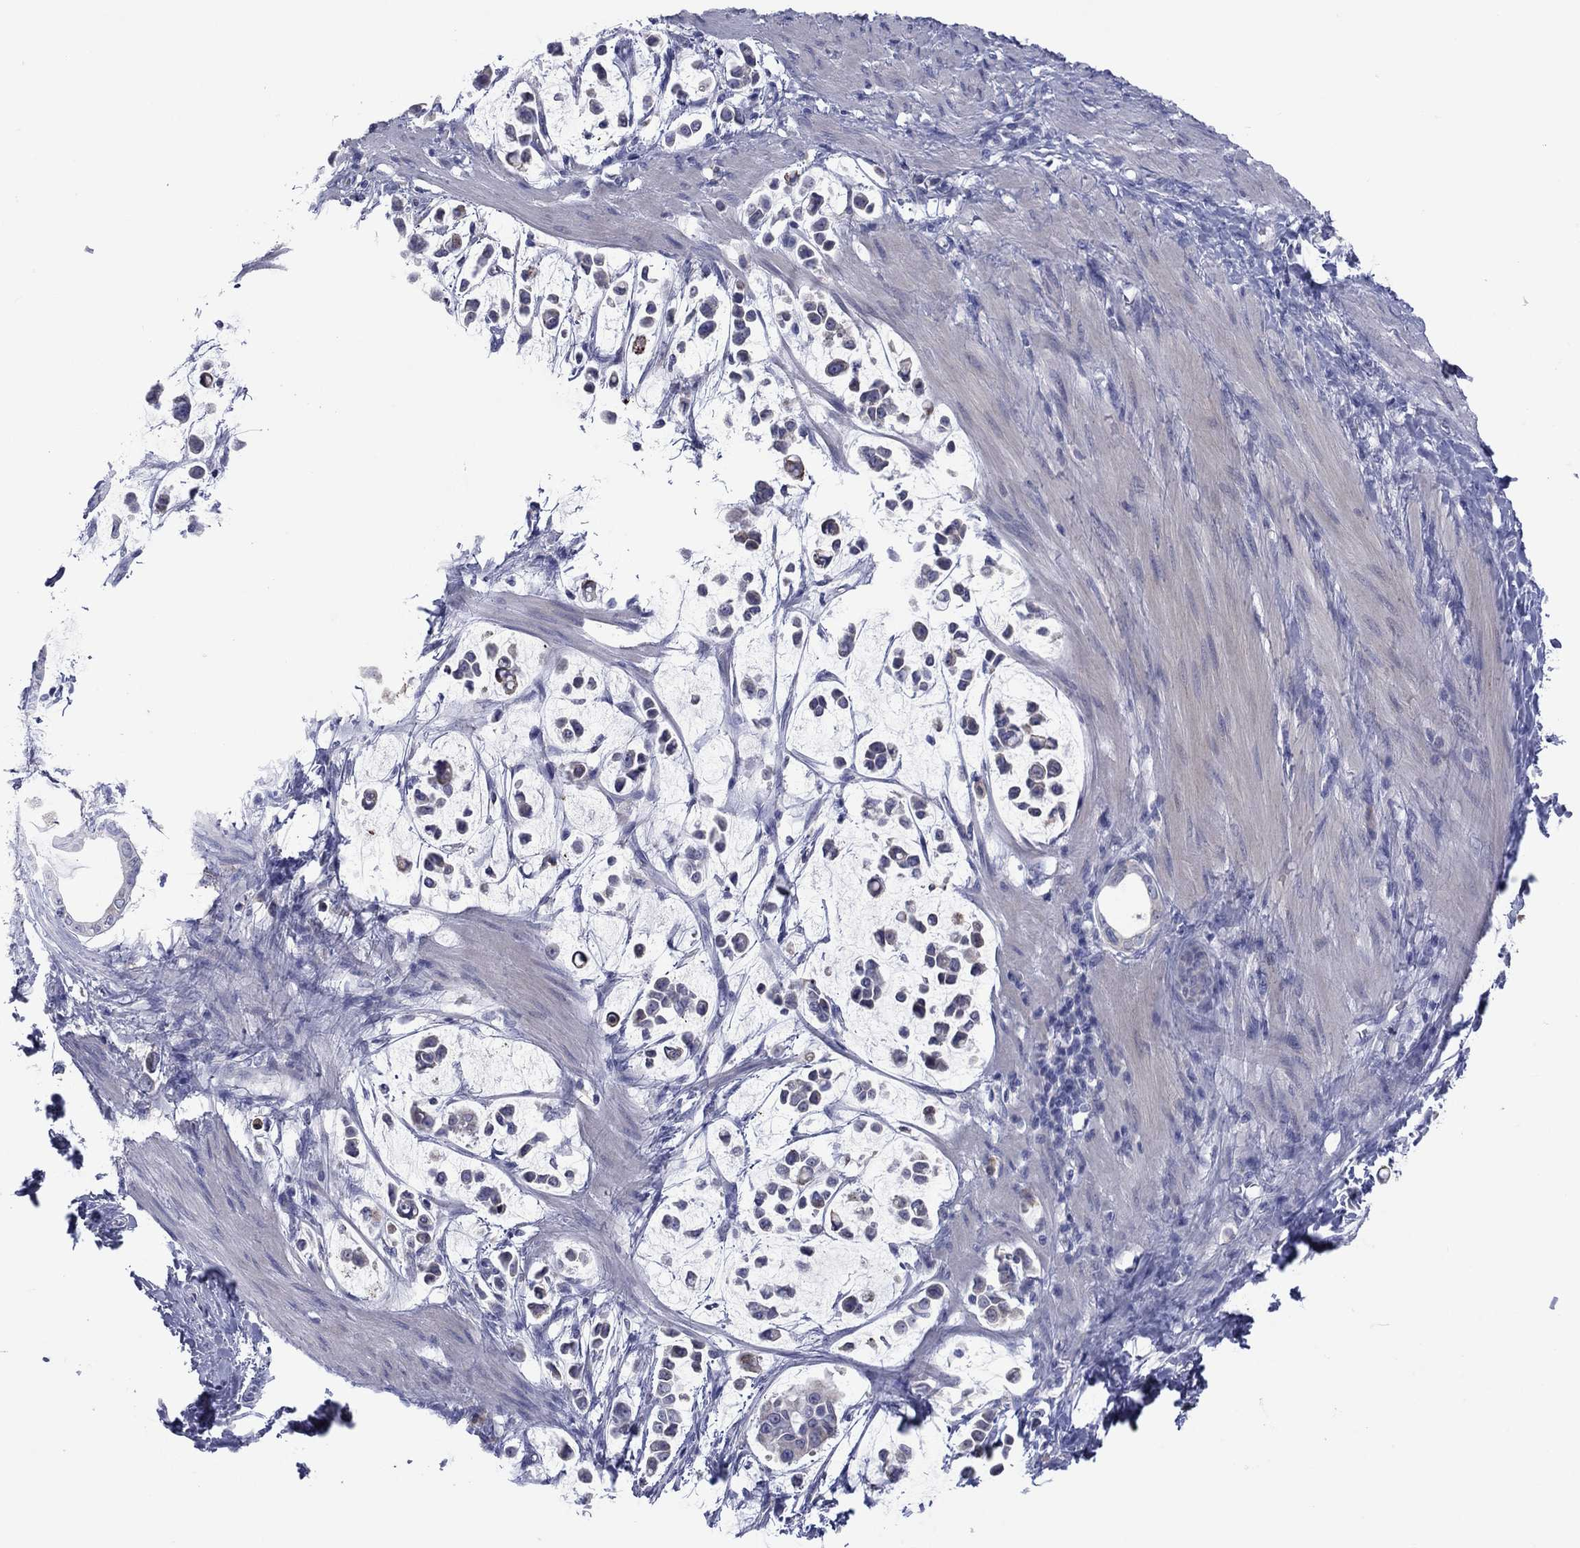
{"staining": {"intensity": "negative", "quantity": "none", "location": "none"}, "tissue": "stomach cancer", "cell_type": "Tumor cells", "image_type": "cancer", "snomed": [{"axis": "morphology", "description": "Adenocarcinoma, NOS"}, {"axis": "topography", "description": "Stomach"}], "caption": "This is an IHC image of human stomach cancer (adenocarcinoma). There is no positivity in tumor cells.", "gene": "TMPRSS11A", "patient": {"sex": "male", "age": 82}}